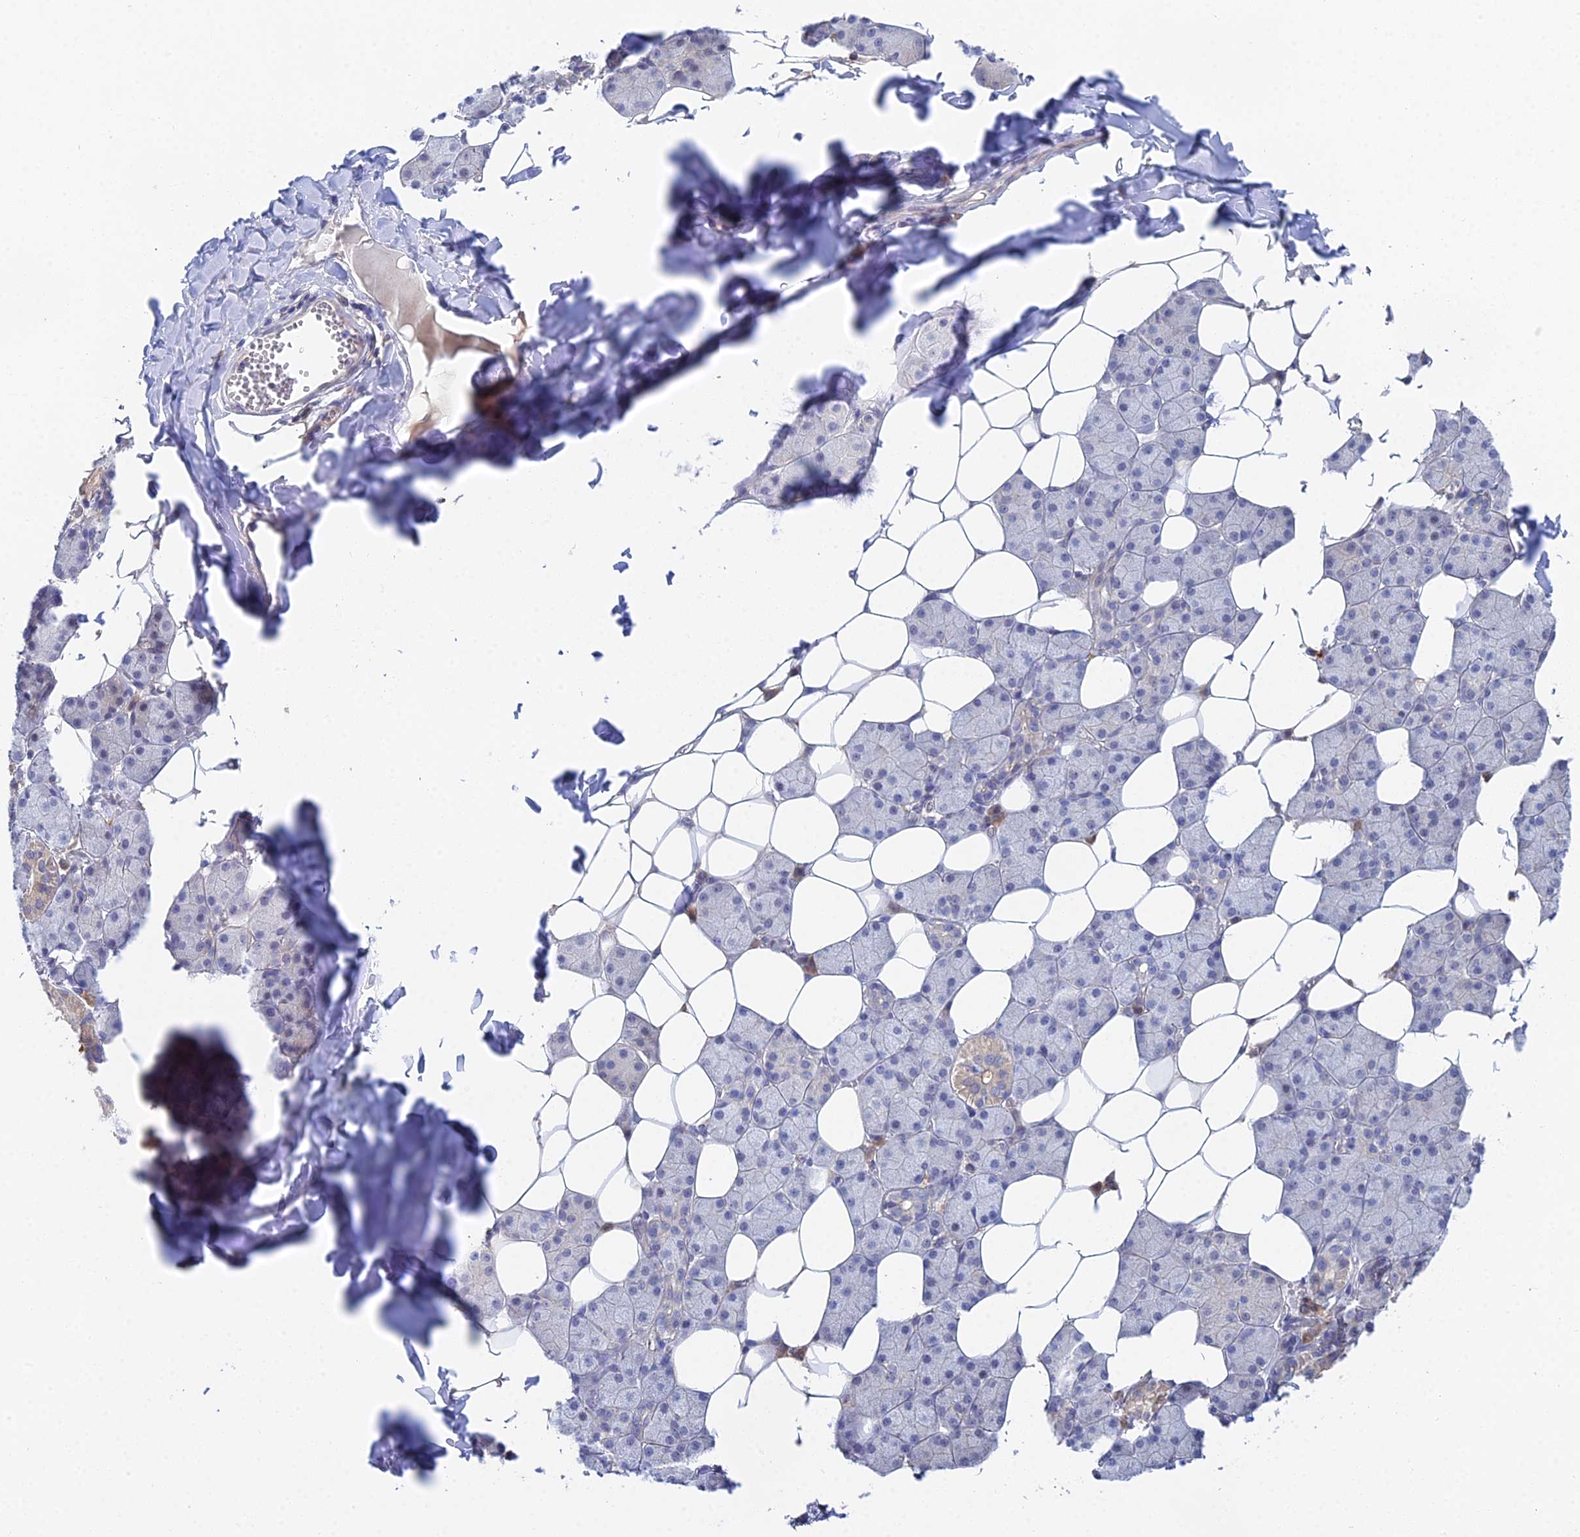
{"staining": {"intensity": "weak", "quantity": "<25%", "location": "cytoplasmic/membranous"}, "tissue": "salivary gland", "cell_type": "Glandular cells", "image_type": "normal", "snomed": [{"axis": "morphology", "description": "Normal tissue, NOS"}, {"axis": "topography", "description": "Salivary gland"}], "caption": "IHC of normal salivary gland demonstrates no staining in glandular cells. (DAB (3,3'-diaminobenzidine) IHC visualized using brightfield microscopy, high magnification).", "gene": "DNAH14", "patient": {"sex": "female", "age": 33}}